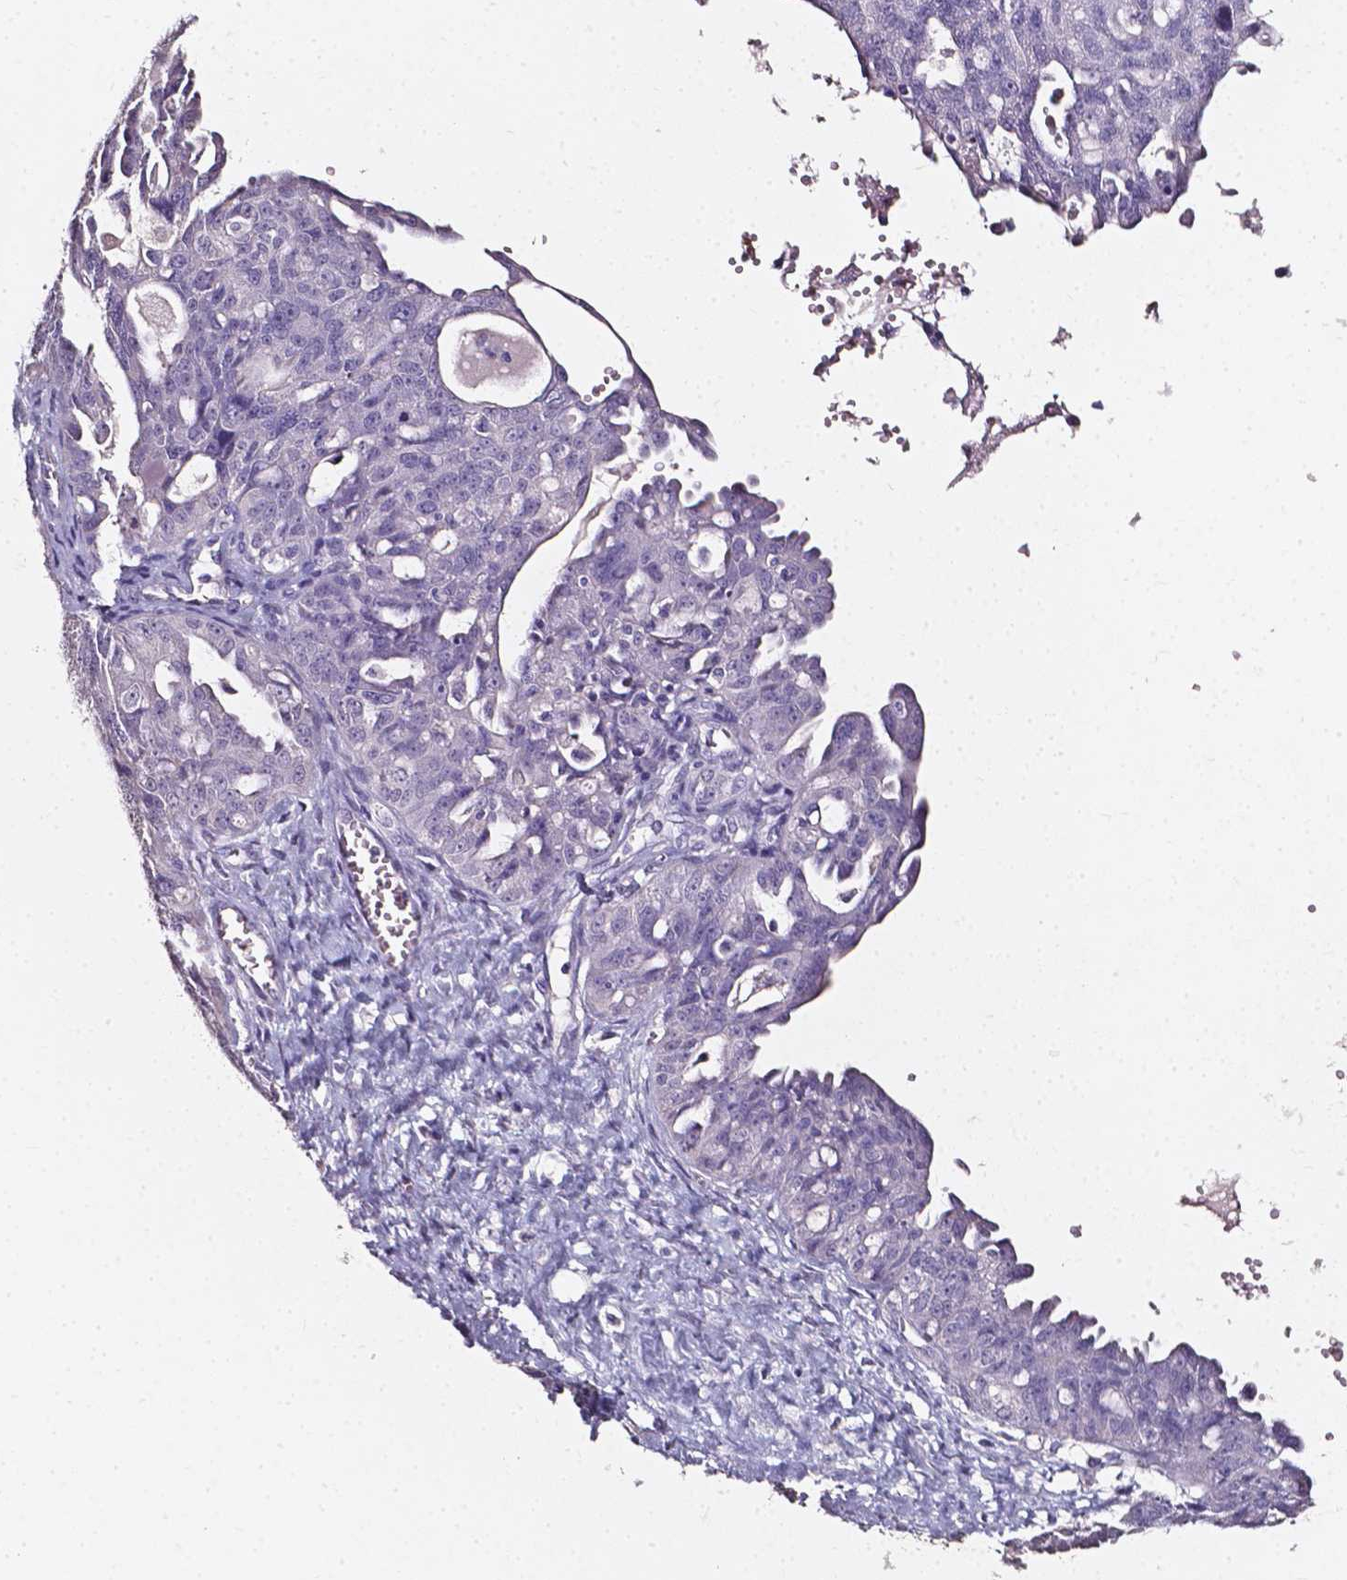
{"staining": {"intensity": "negative", "quantity": "none", "location": "none"}, "tissue": "ovarian cancer", "cell_type": "Tumor cells", "image_type": "cancer", "snomed": [{"axis": "morphology", "description": "Carcinoma, endometroid"}, {"axis": "topography", "description": "Ovary"}], "caption": "This is a histopathology image of immunohistochemistry (IHC) staining of ovarian cancer (endometroid carcinoma), which shows no expression in tumor cells. (DAB immunohistochemistry (IHC) visualized using brightfield microscopy, high magnification).", "gene": "AKR1B10", "patient": {"sex": "female", "age": 70}}